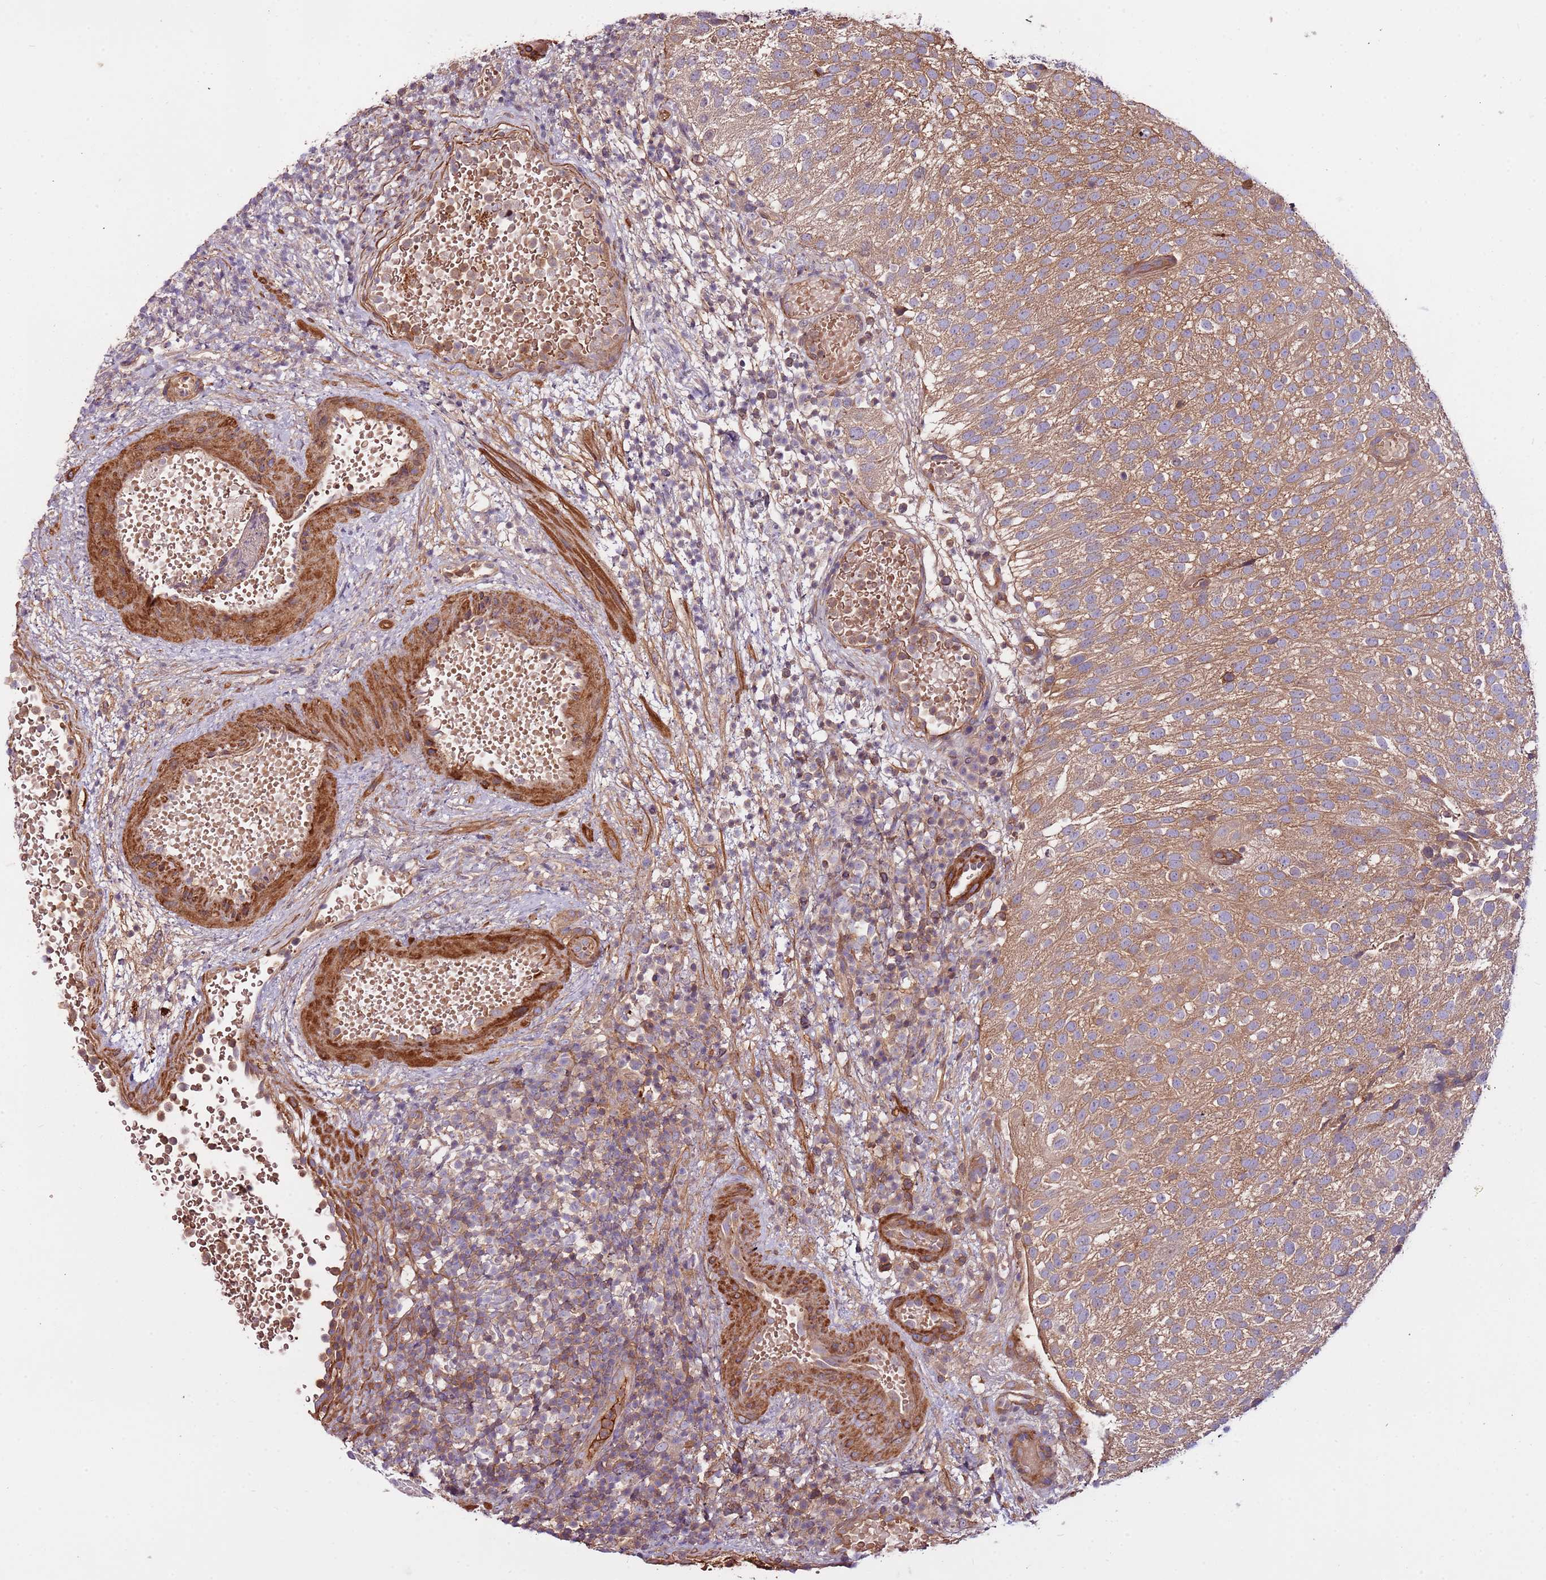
{"staining": {"intensity": "moderate", "quantity": "25%-75%", "location": "cytoplasmic/membranous"}, "tissue": "urothelial cancer", "cell_type": "Tumor cells", "image_type": "cancer", "snomed": [{"axis": "morphology", "description": "Urothelial carcinoma, Low grade"}, {"axis": "topography", "description": "Urinary bladder"}], "caption": "A high-resolution image shows IHC staining of urothelial carcinoma (low-grade), which displays moderate cytoplasmic/membranous expression in about 25%-75% of tumor cells.", "gene": "DENR", "patient": {"sex": "male", "age": 78}}